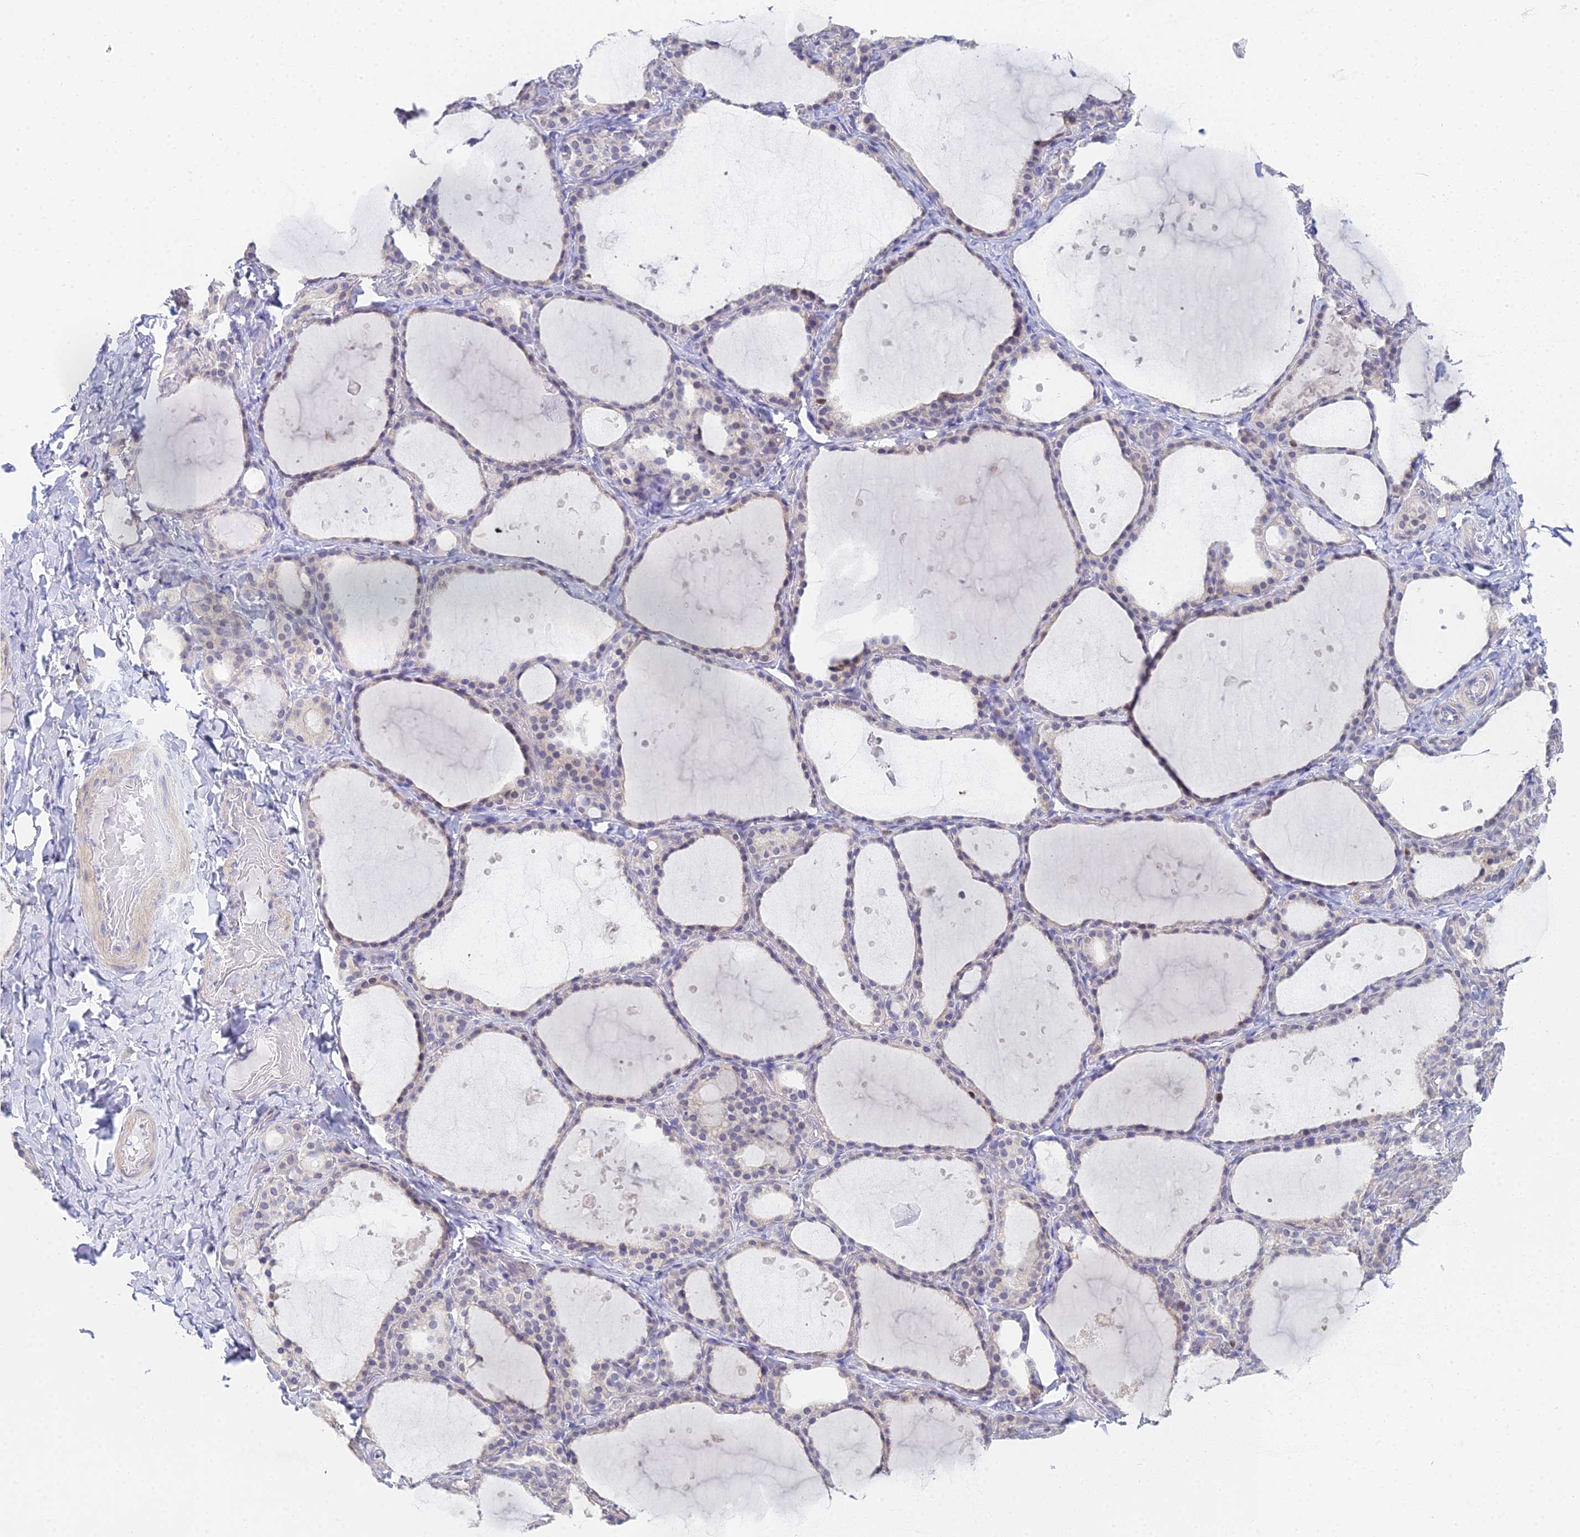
{"staining": {"intensity": "negative", "quantity": "none", "location": "none"}, "tissue": "thyroid gland", "cell_type": "Glandular cells", "image_type": "normal", "snomed": [{"axis": "morphology", "description": "Normal tissue, NOS"}, {"axis": "topography", "description": "Thyroid gland"}], "caption": "A histopathology image of thyroid gland stained for a protein demonstrates no brown staining in glandular cells.", "gene": "MCM2", "patient": {"sex": "female", "age": 44}}